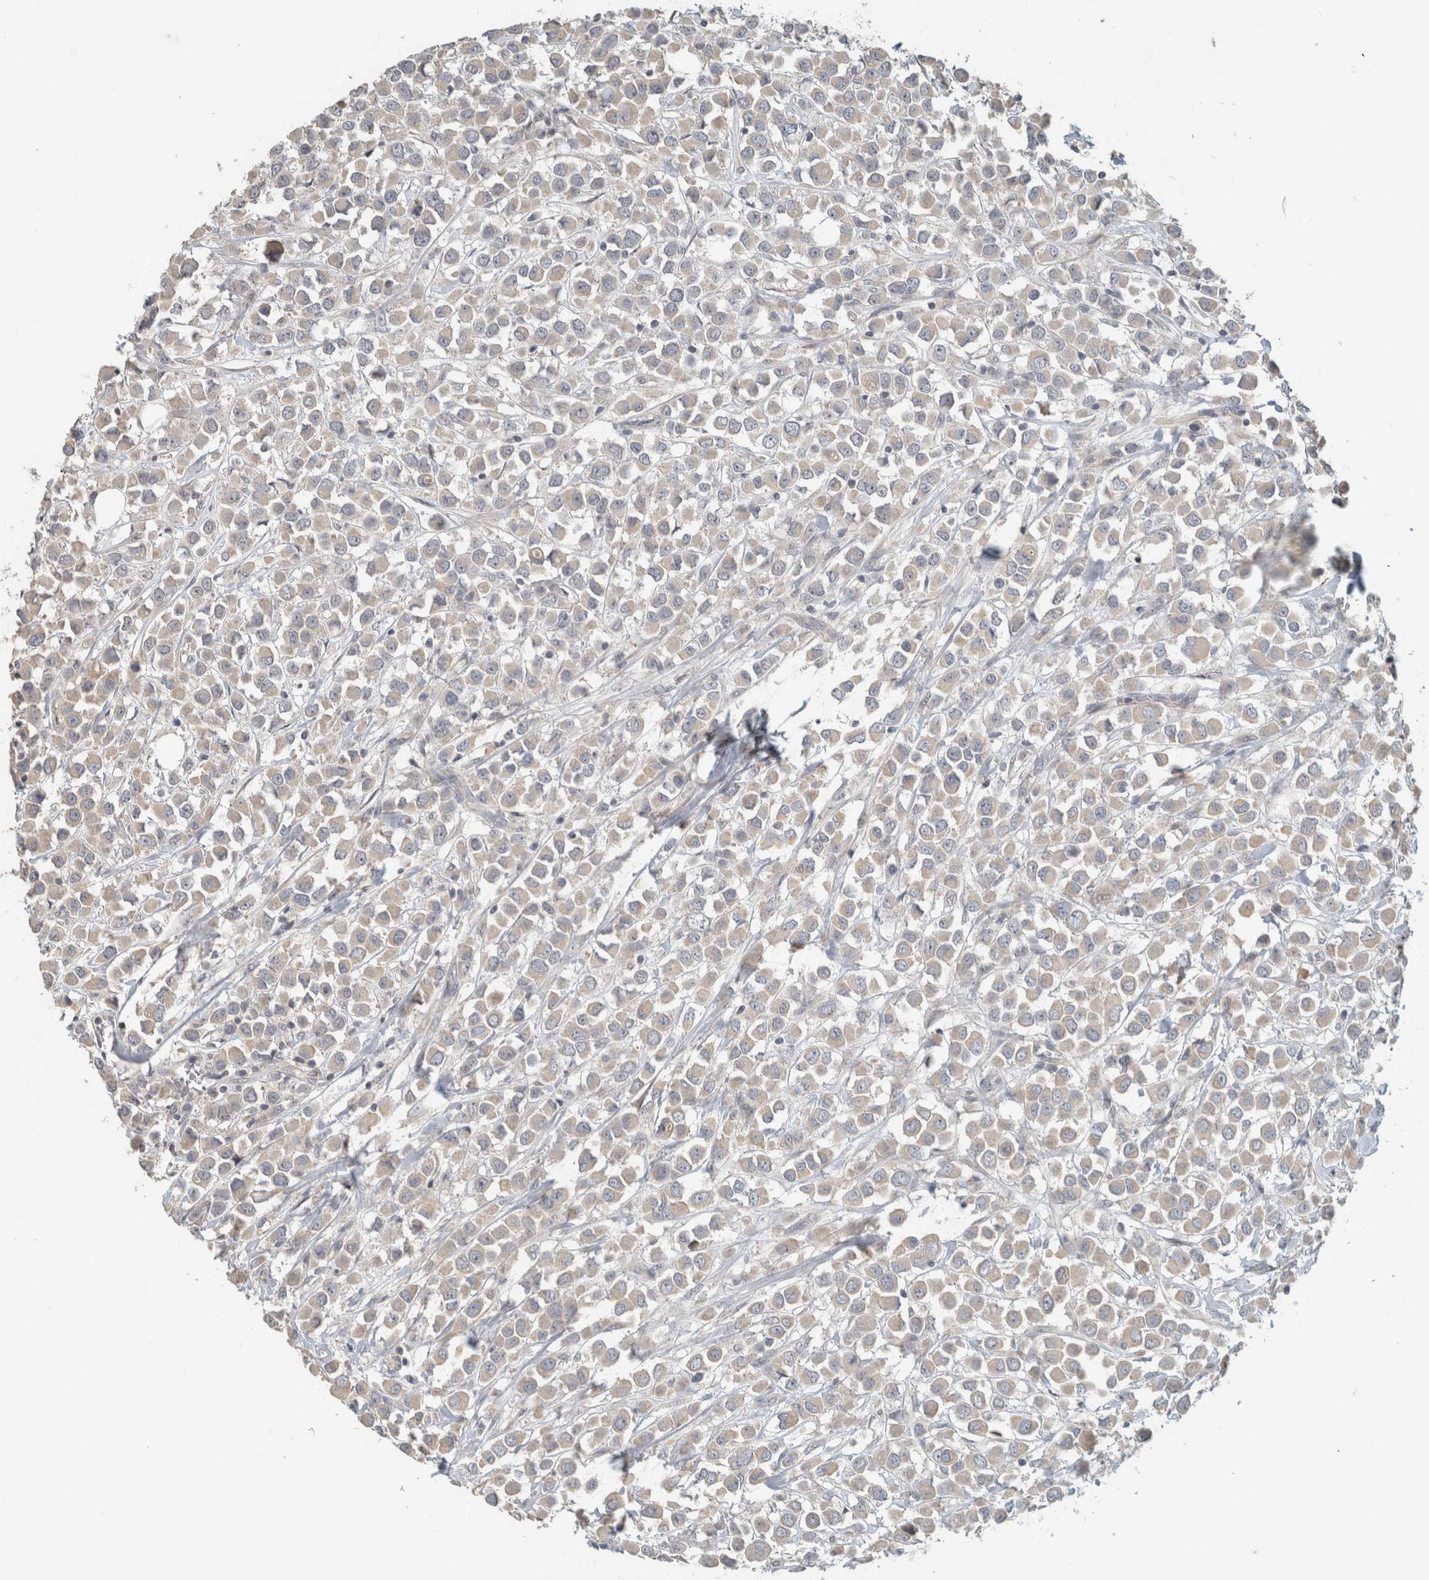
{"staining": {"intensity": "weak", "quantity": "25%-75%", "location": "cytoplasmic/membranous"}, "tissue": "breast cancer", "cell_type": "Tumor cells", "image_type": "cancer", "snomed": [{"axis": "morphology", "description": "Duct carcinoma"}, {"axis": "topography", "description": "Breast"}], "caption": "Immunohistochemical staining of breast cancer shows low levels of weak cytoplasmic/membranous protein positivity in approximately 25%-75% of tumor cells. (Stains: DAB in brown, nuclei in blue, Microscopy: brightfield microscopy at high magnification).", "gene": "ERCC6L2", "patient": {"sex": "female", "age": 61}}